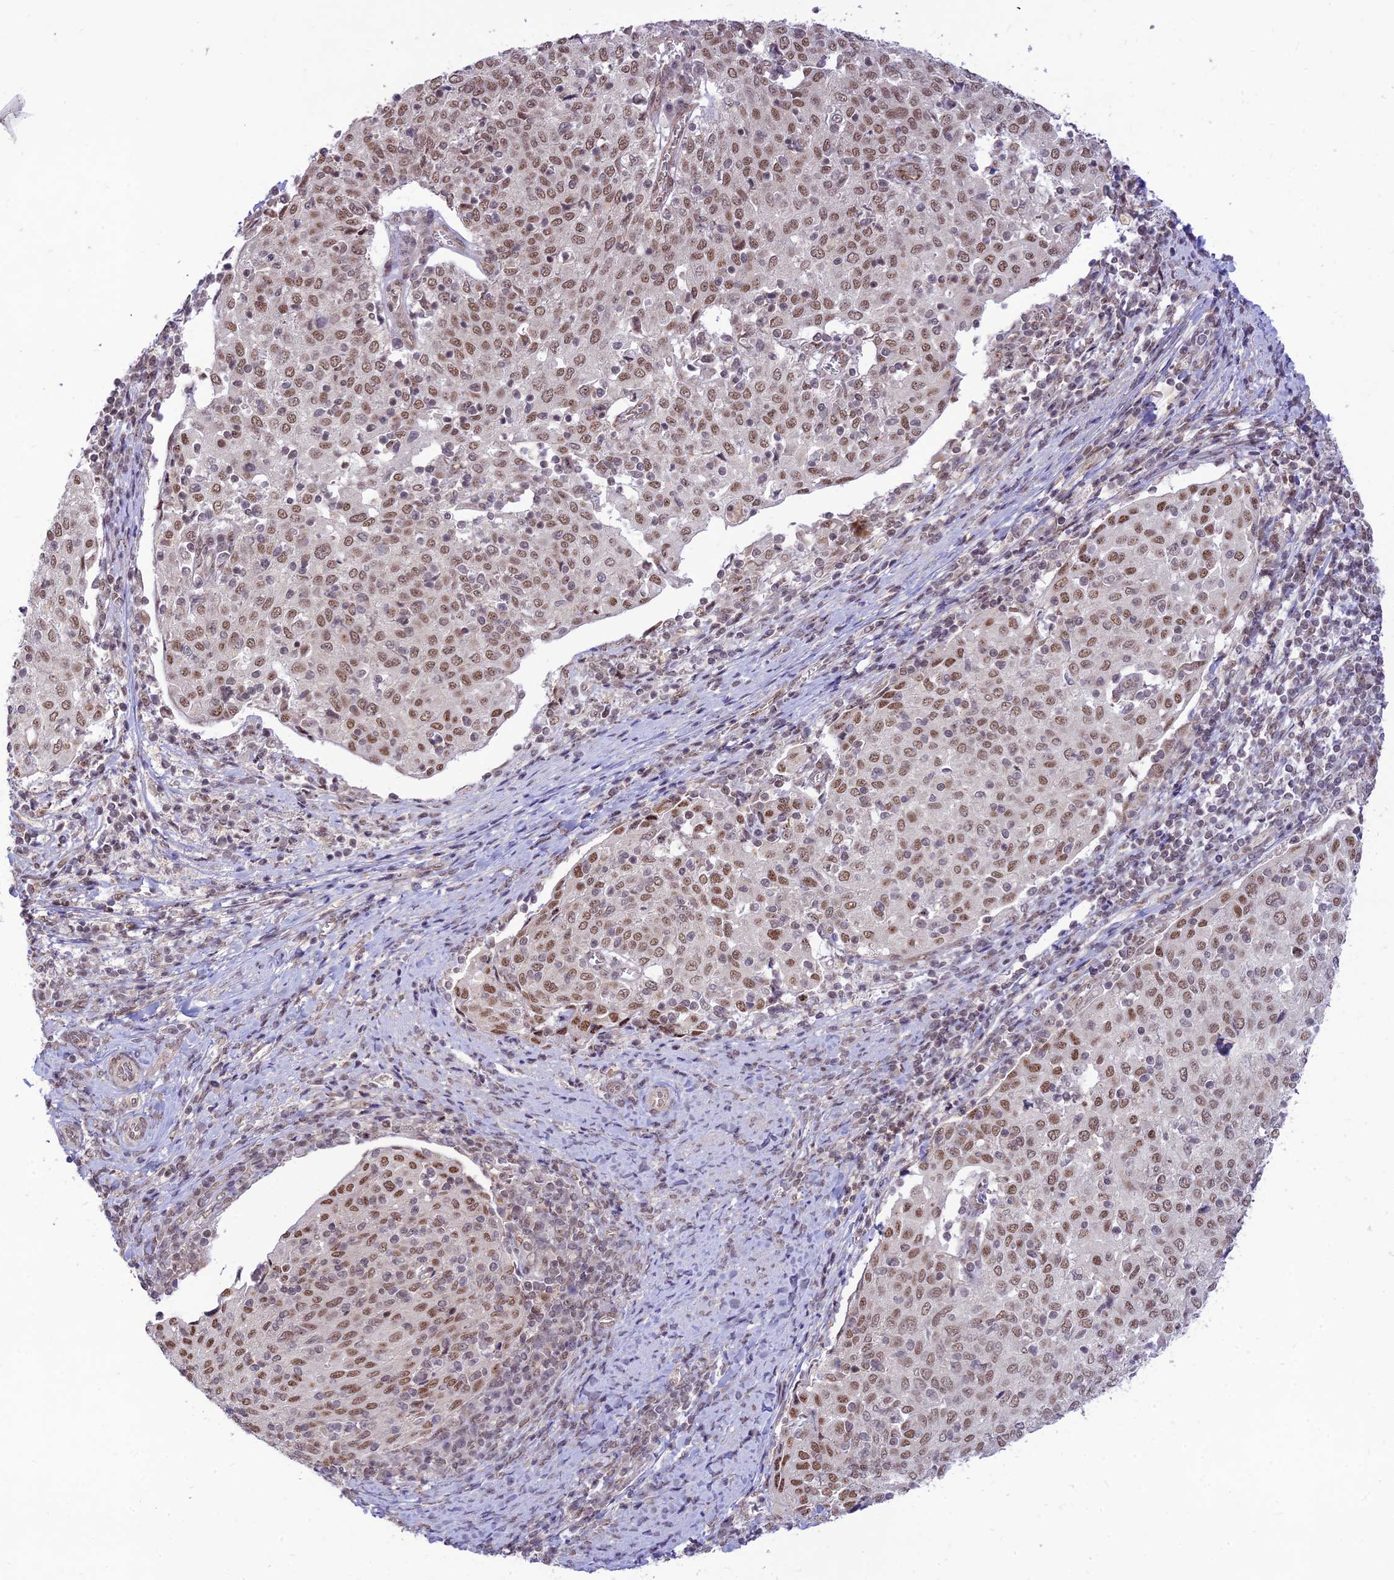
{"staining": {"intensity": "moderate", "quantity": ">75%", "location": "nuclear"}, "tissue": "cervical cancer", "cell_type": "Tumor cells", "image_type": "cancer", "snomed": [{"axis": "morphology", "description": "Squamous cell carcinoma, NOS"}, {"axis": "topography", "description": "Cervix"}], "caption": "This histopathology image displays immunohistochemistry staining of human cervical squamous cell carcinoma, with medium moderate nuclear staining in approximately >75% of tumor cells.", "gene": "MICOS13", "patient": {"sex": "female", "age": 52}}